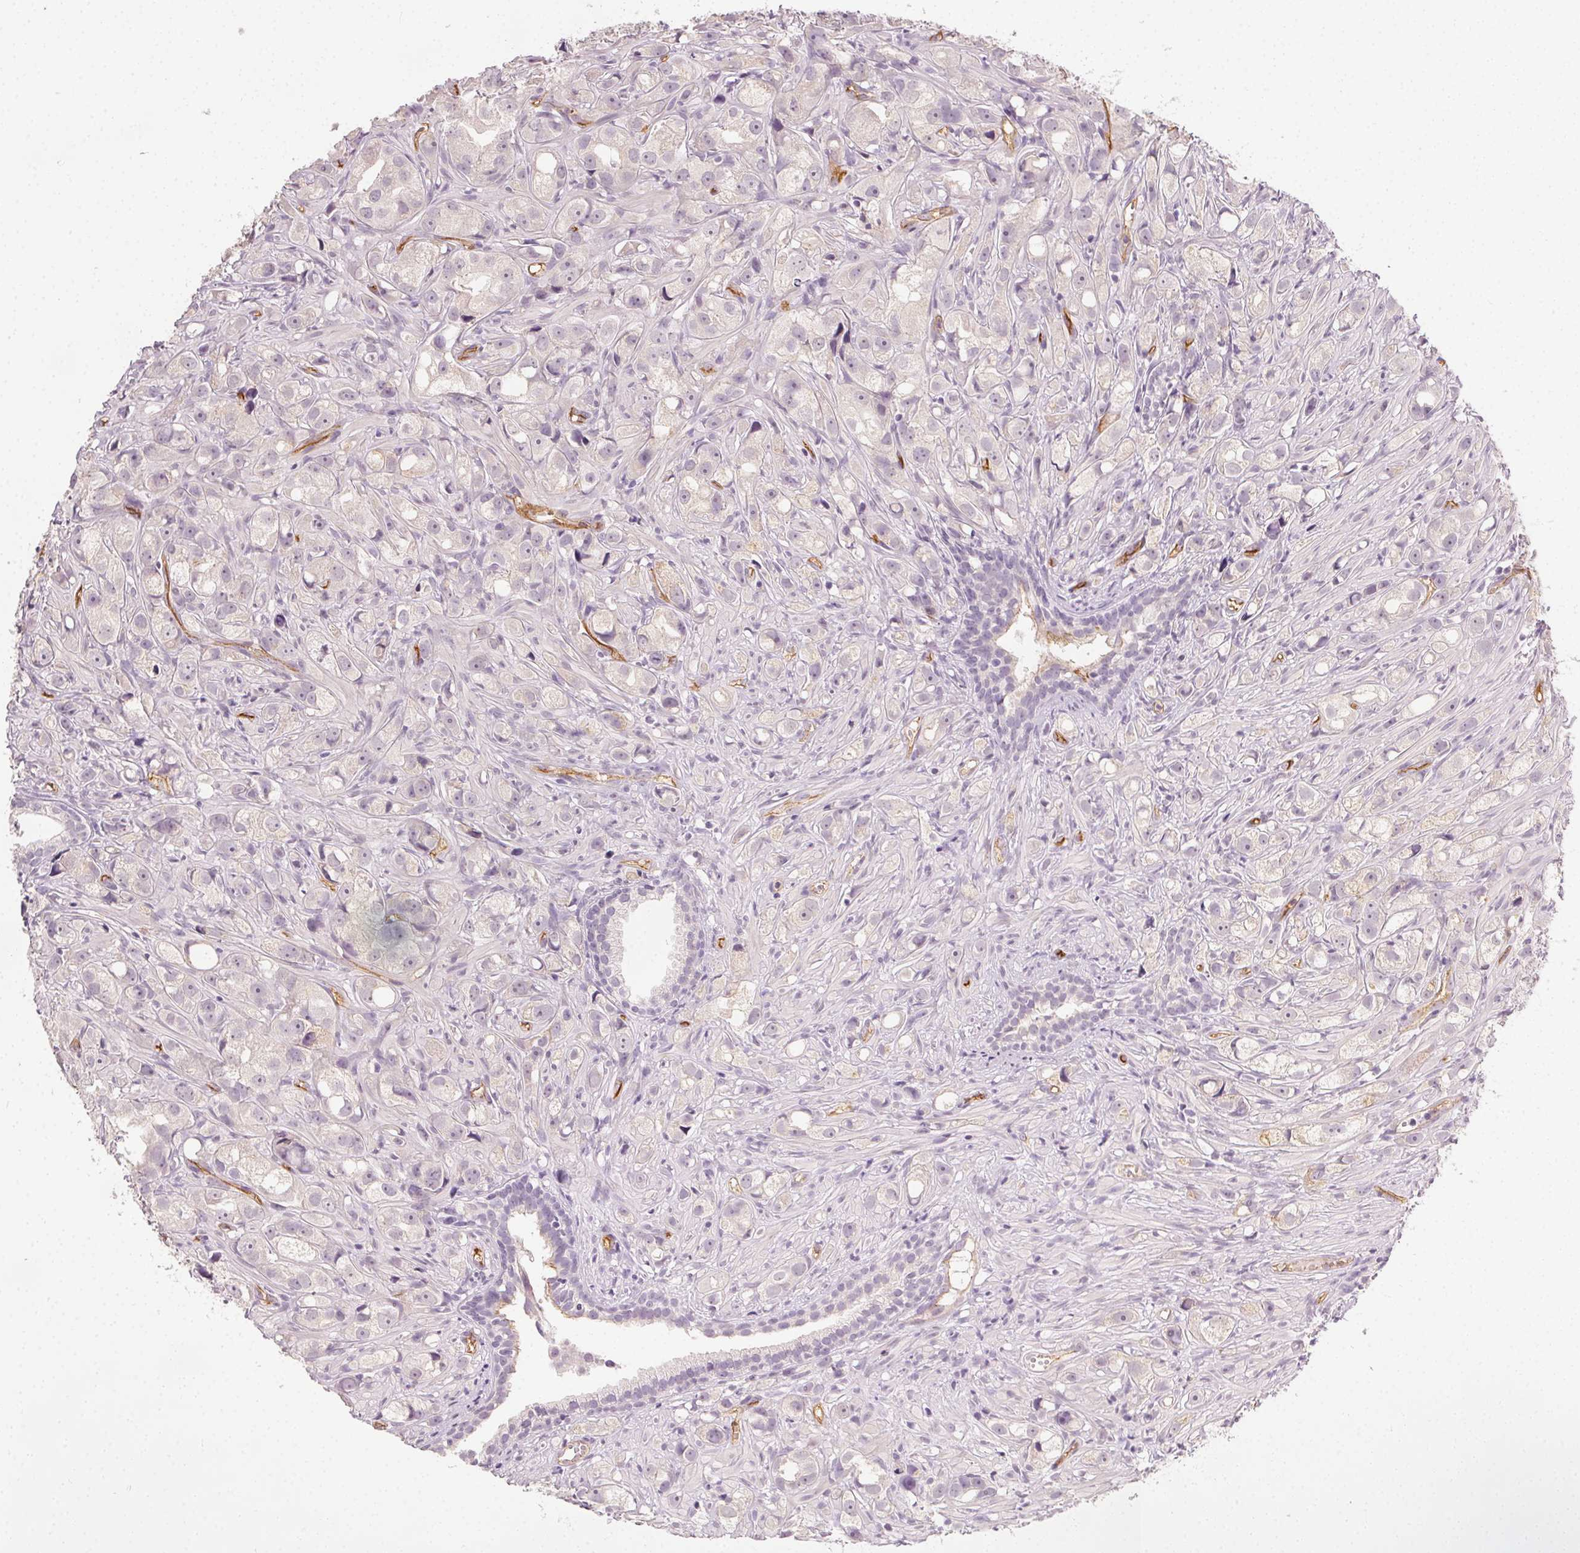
{"staining": {"intensity": "negative", "quantity": "none", "location": "none"}, "tissue": "prostate cancer", "cell_type": "Tumor cells", "image_type": "cancer", "snomed": [{"axis": "morphology", "description": "Adenocarcinoma, High grade"}, {"axis": "topography", "description": "Prostate"}], "caption": "This is an IHC image of prostate cancer (adenocarcinoma (high-grade)). There is no expression in tumor cells.", "gene": "PODXL", "patient": {"sex": "male", "age": 75}}